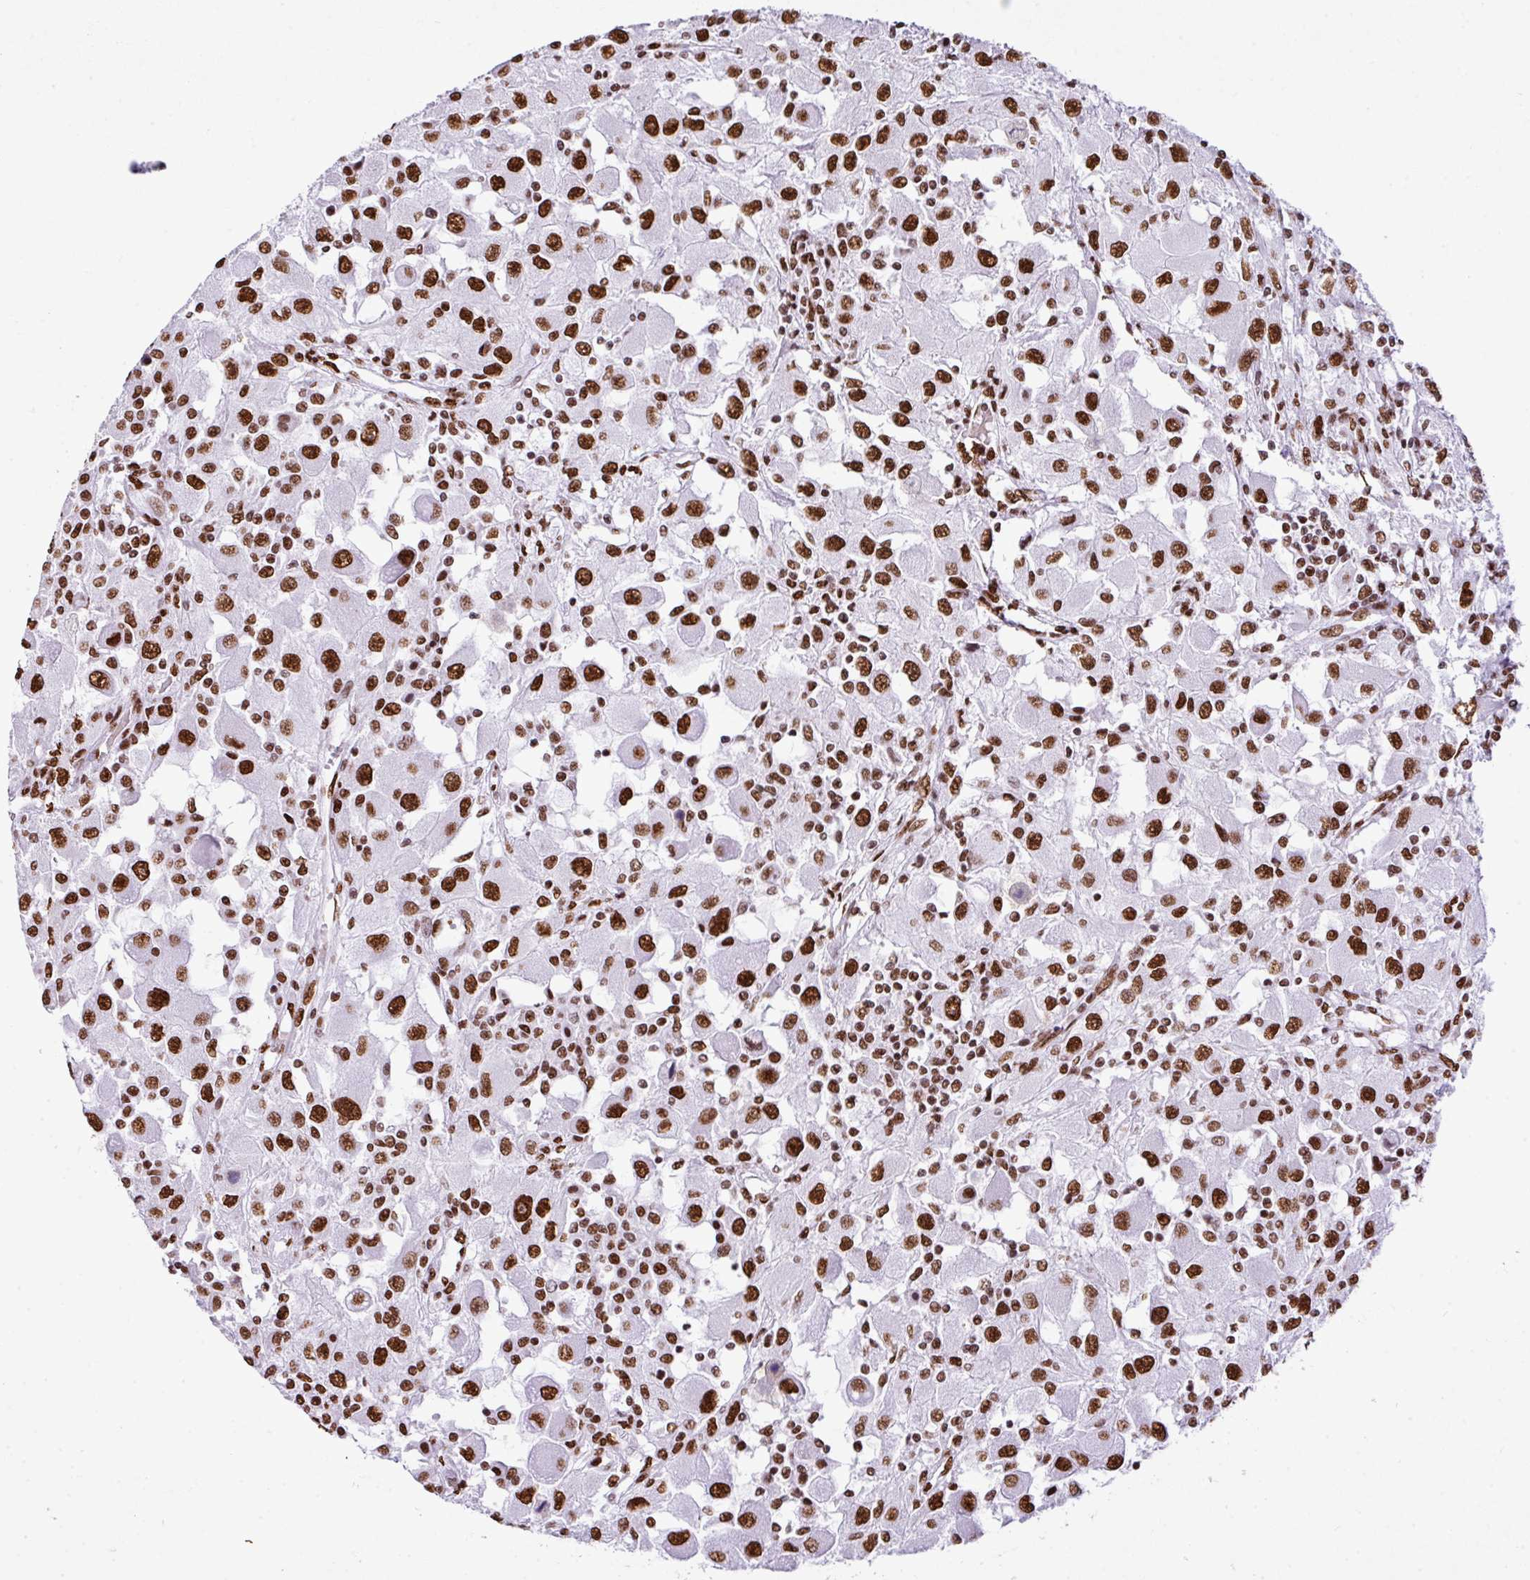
{"staining": {"intensity": "strong", "quantity": ">75%", "location": "nuclear"}, "tissue": "renal cancer", "cell_type": "Tumor cells", "image_type": "cancer", "snomed": [{"axis": "morphology", "description": "Adenocarcinoma, NOS"}, {"axis": "topography", "description": "Kidney"}], "caption": "IHC staining of adenocarcinoma (renal), which reveals high levels of strong nuclear staining in approximately >75% of tumor cells indicating strong nuclear protein positivity. The staining was performed using DAB (3,3'-diaminobenzidine) (brown) for protein detection and nuclei were counterstained in hematoxylin (blue).", "gene": "RARG", "patient": {"sex": "female", "age": 67}}